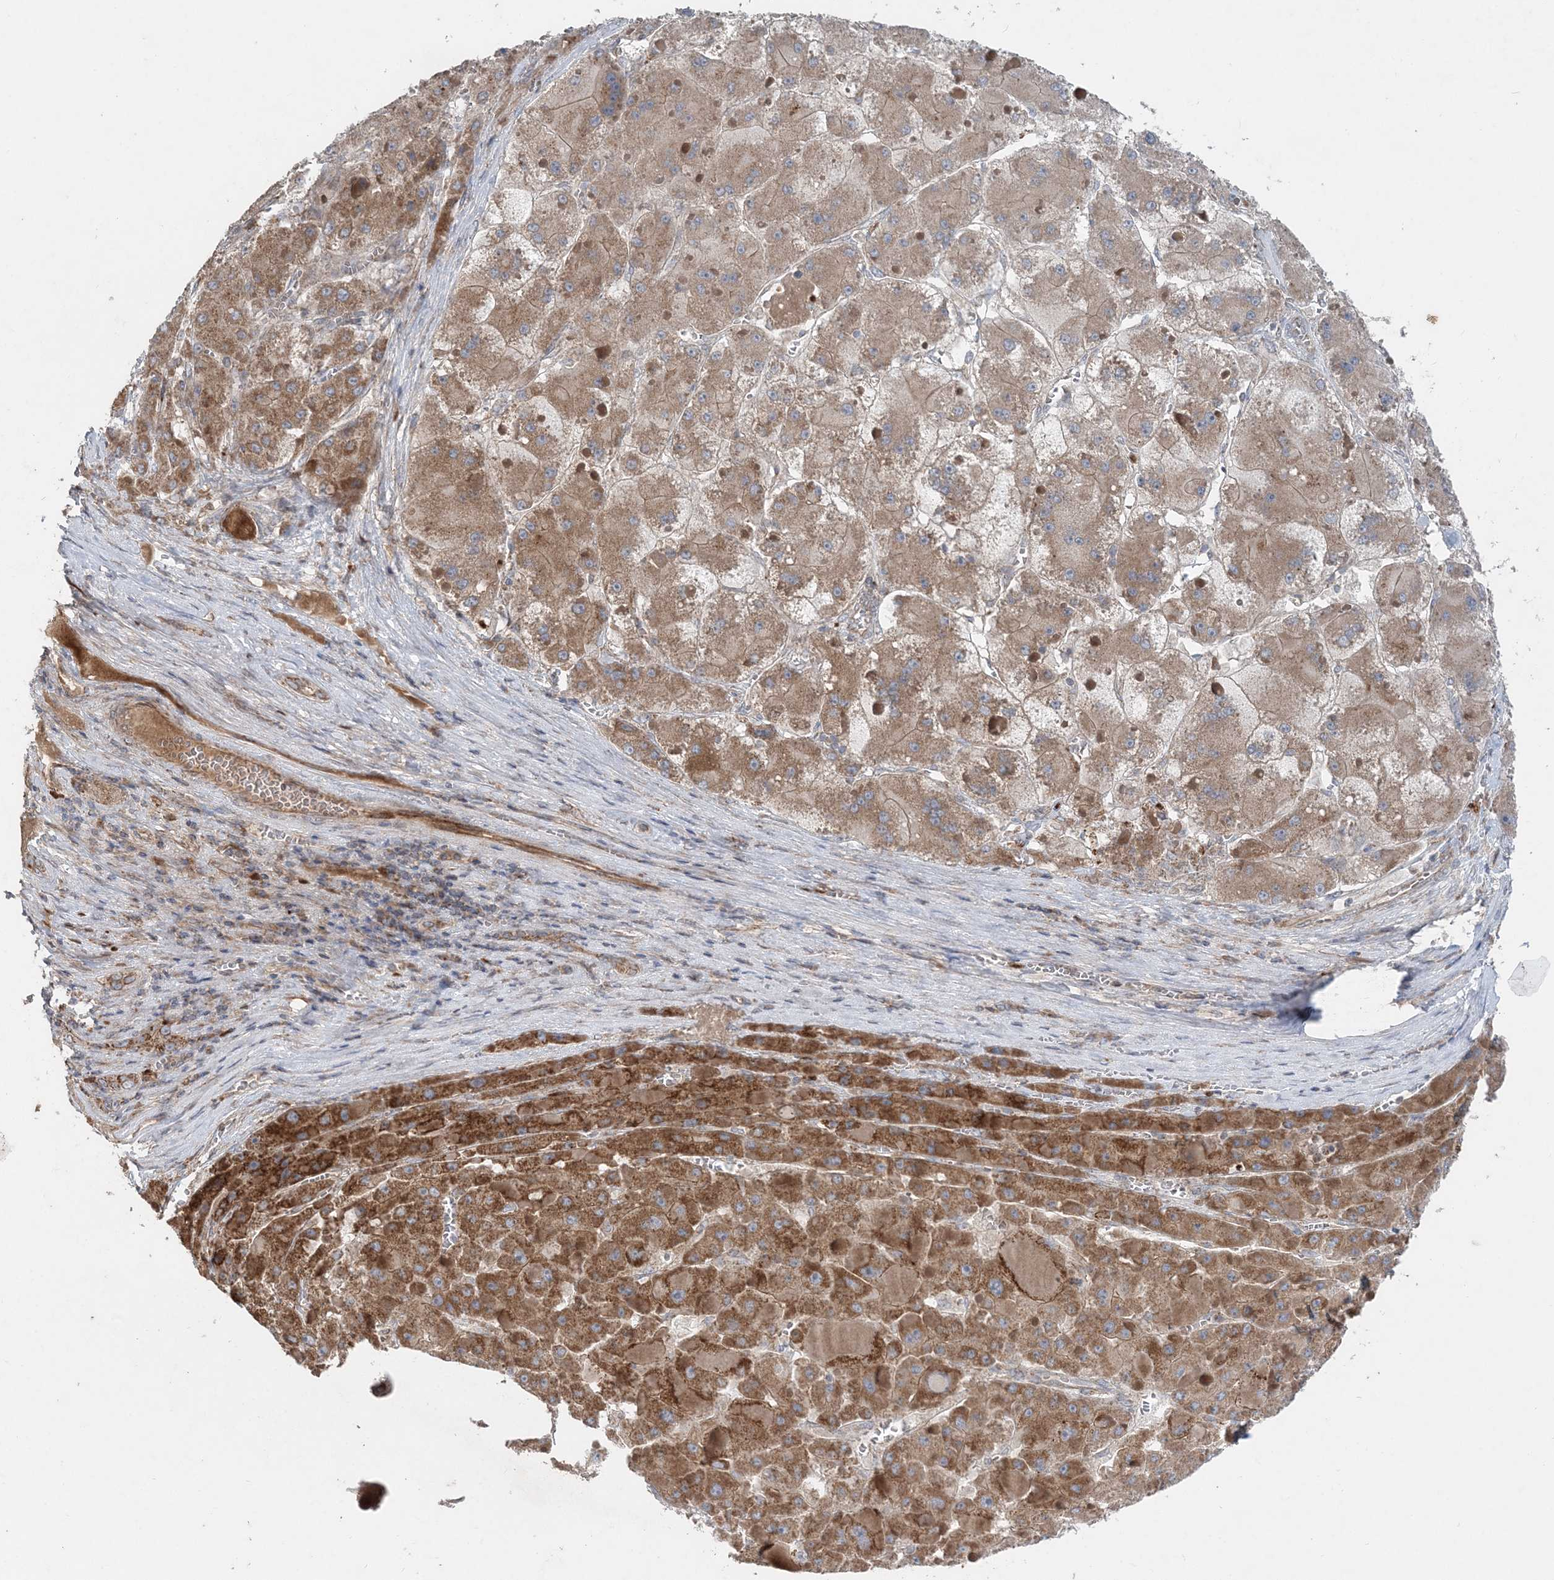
{"staining": {"intensity": "moderate", "quantity": ">75%", "location": "cytoplasmic/membranous"}, "tissue": "liver cancer", "cell_type": "Tumor cells", "image_type": "cancer", "snomed": [{"axis": "morphology", "description": "Carcinoma, Hepatocellular, NOS"}, {"axis": "topography", "description": "Liver"}], "caption": "Liver hepatocellular carcinoma was stained to show a protein in brown. There is medium levels of moderate cytoplasmic/membranous staining in about >75% of tumor cells. The protein is stained brown, and the nuclei are stained in blue (DAB (3,3'-diaminobenzidine) IHC with brightfield microscopy, high magnification).", "gene": "LRPPRC", "patient": {"sex": "female", "age": 73}}